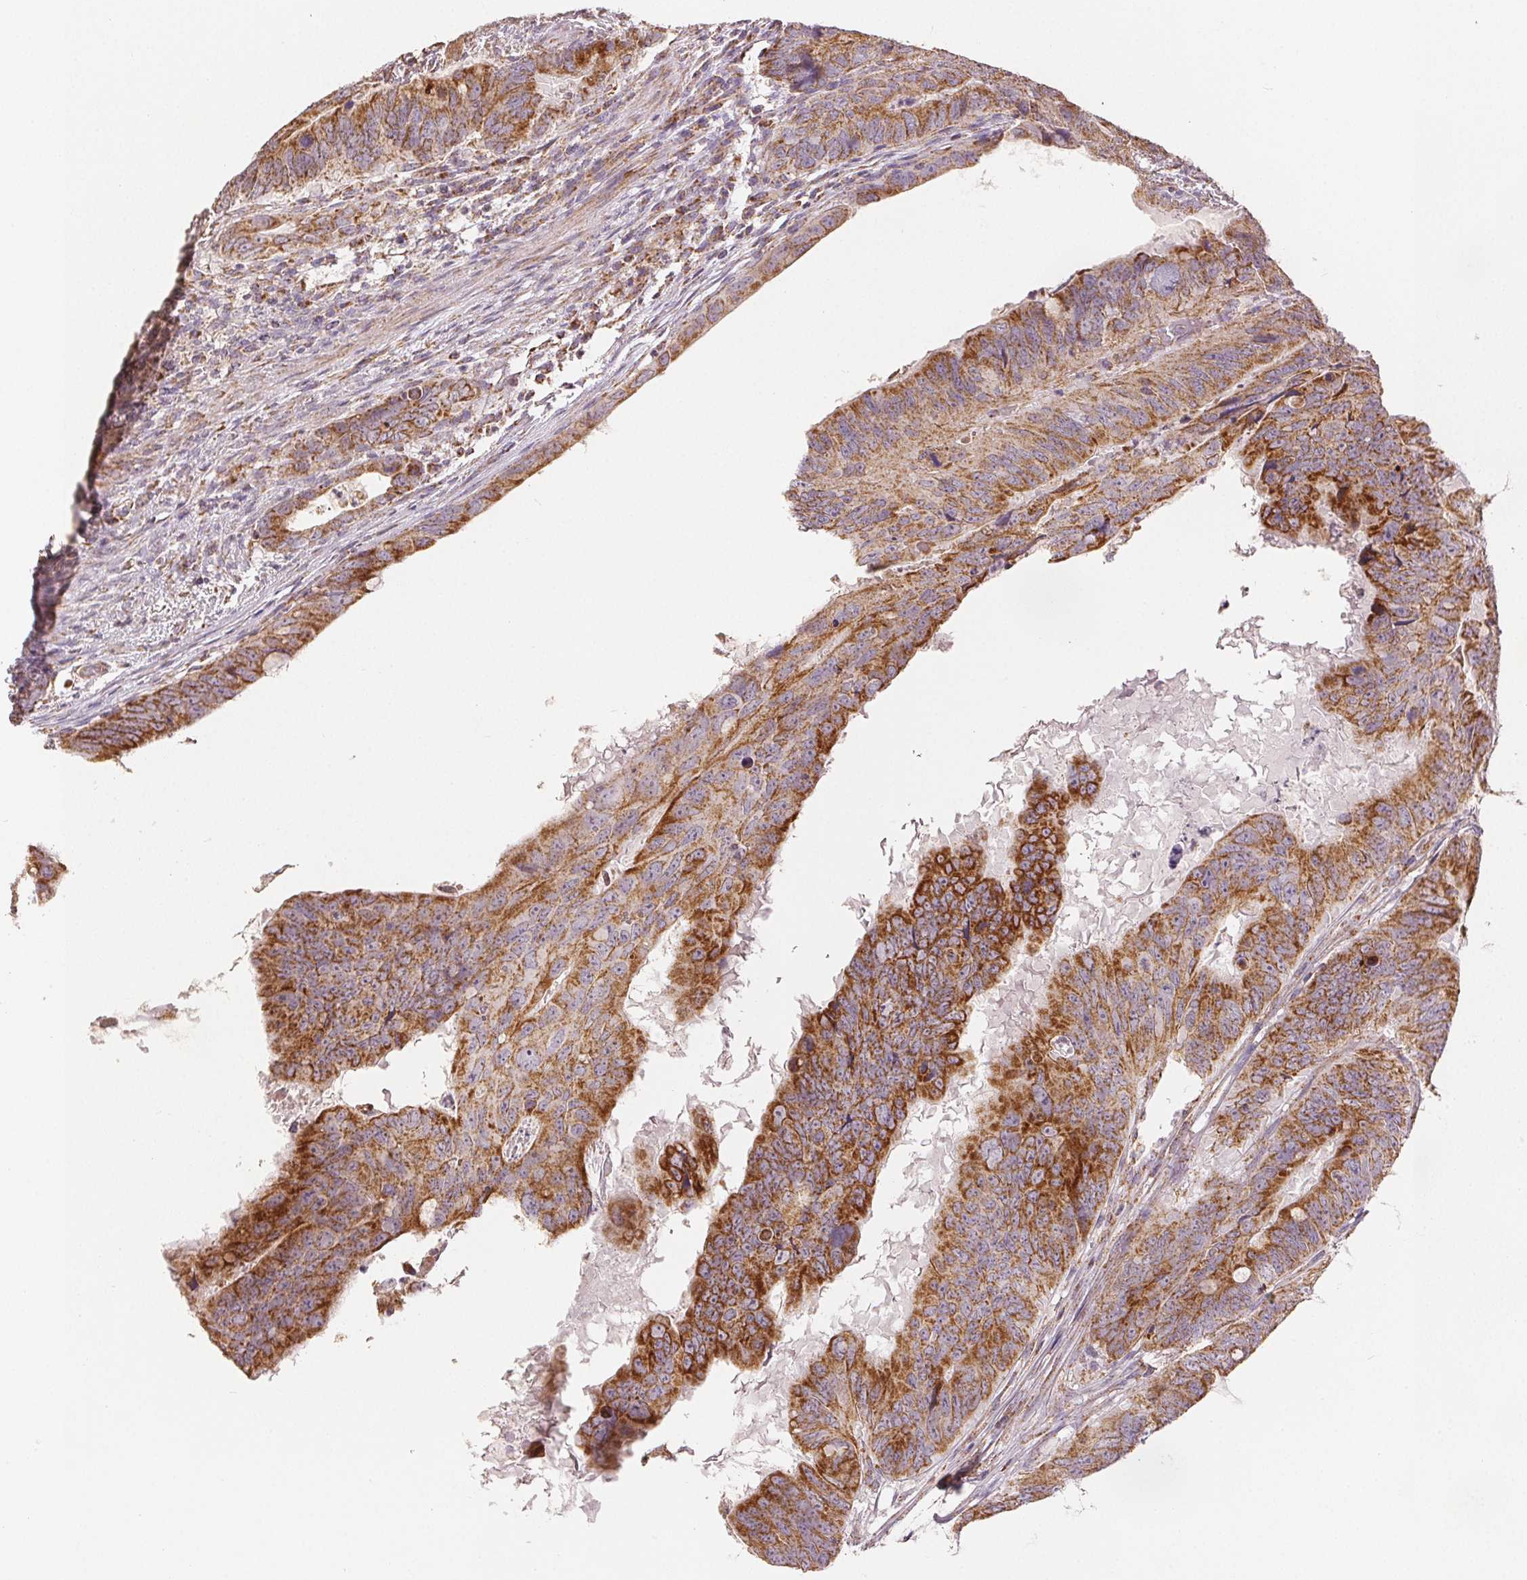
{"staining": {"intensity": "strong", "quantity": ">75%", "location": "cytoplasmic/membranous"}, "tissue": "colorectal cancer", "cell_type": "Tumor cells", "image_type": "cancer", "snomed": [{"axis": "morphology", "description": "Adenocarcinoma, NOS"}, {"axis": "topography", "description": "Colon"}], "caption": "This micrograph displays immunohistochemistry (IHC) staining of human colorectal cancer, with high strong cytoplasmic/membranous staining in approximately >75% of tumor cells.", "gene": "SDHB", "patient": {"sex": "male", "age": 79}}